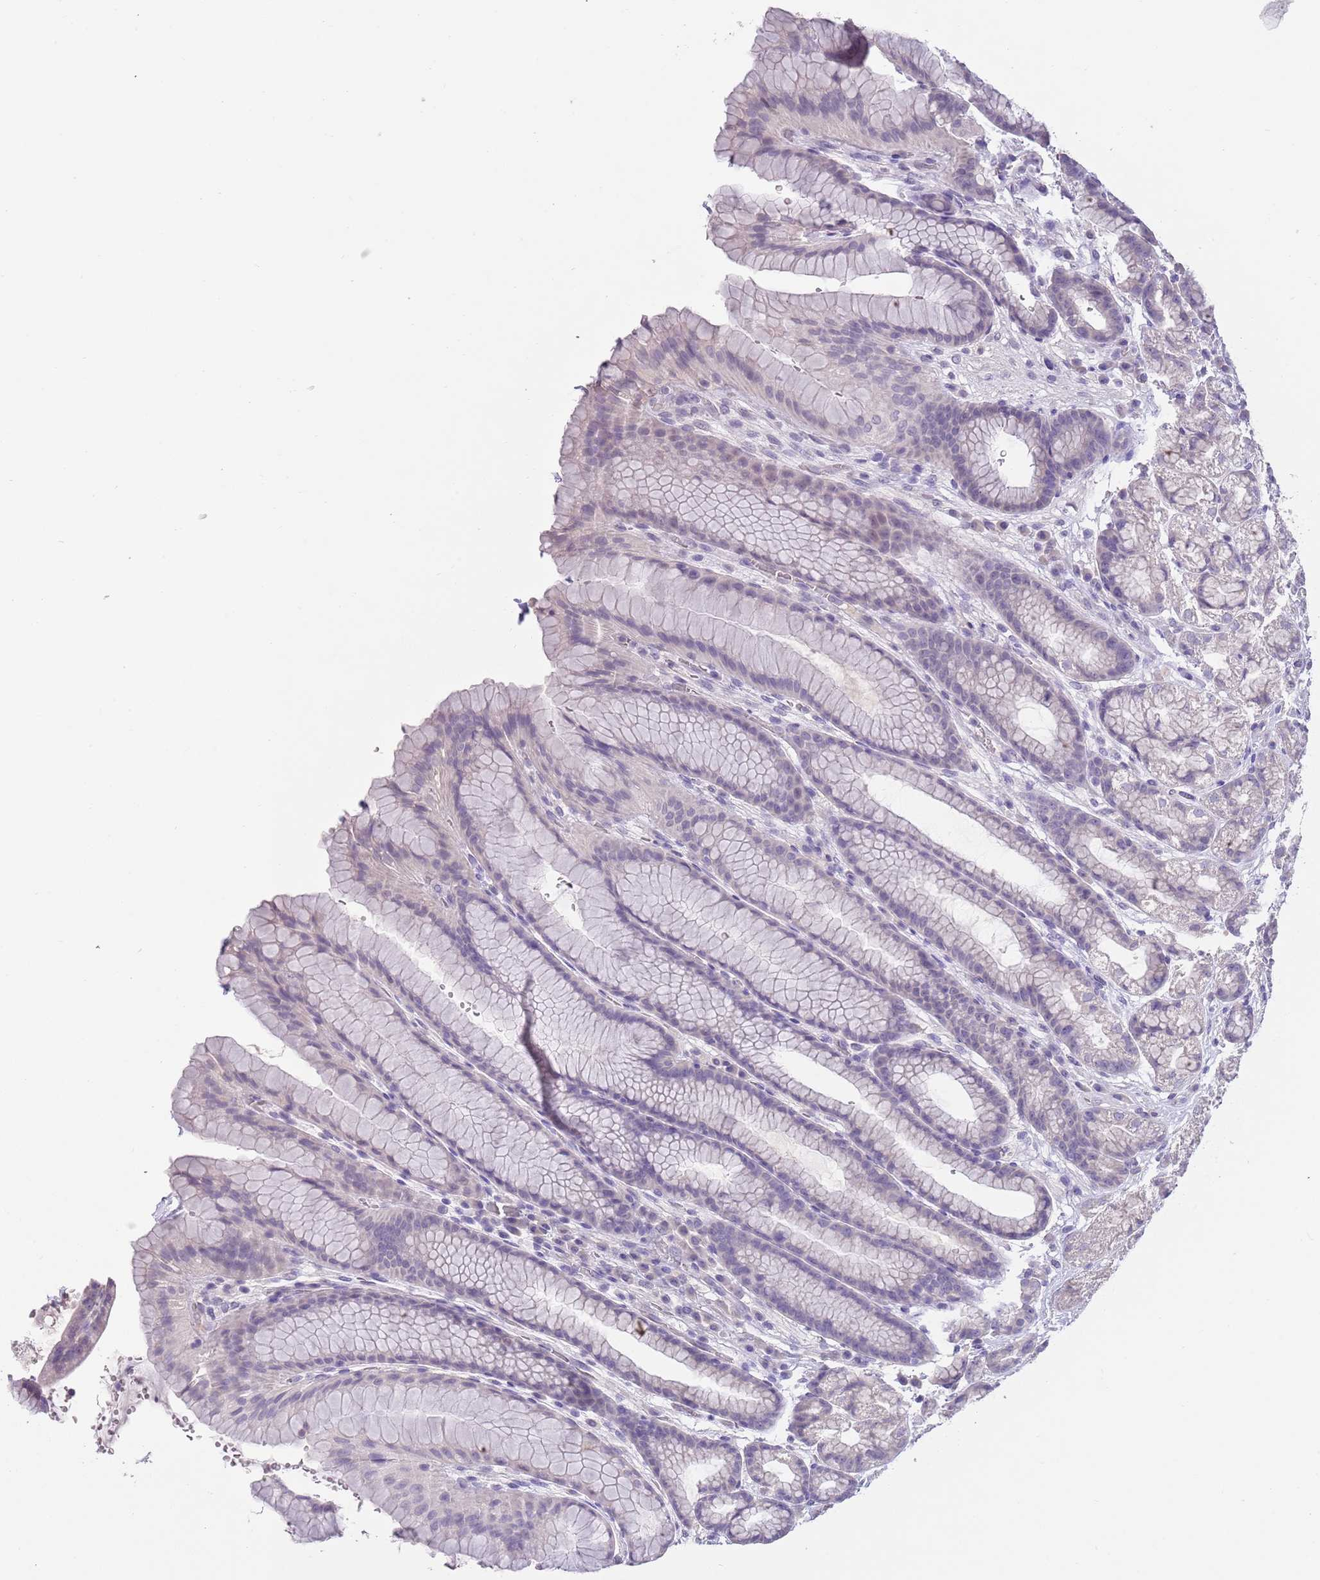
{"staining": {"intensity": "weak", "quantity": "<25%", "location": "cytoplasmic/membranous"}, "tissue": "stomach", "cell_type": "Glandular cells", "image_type": "normal", "snomed": [{"axis": "morphology", "description": "Normal tissue, NOS"}, {"axis": "morphology", "description": "Adenocarcinoma, NOS"}, {"axis": "topography", "description": "Stomach"}], "caption": "IHC image of unremarkable stomach stained for a protein (brown), which shows no positivity in glandular cells.", "gene": "SLC35E3", "patient": {"sex": "male", "age": 57}}